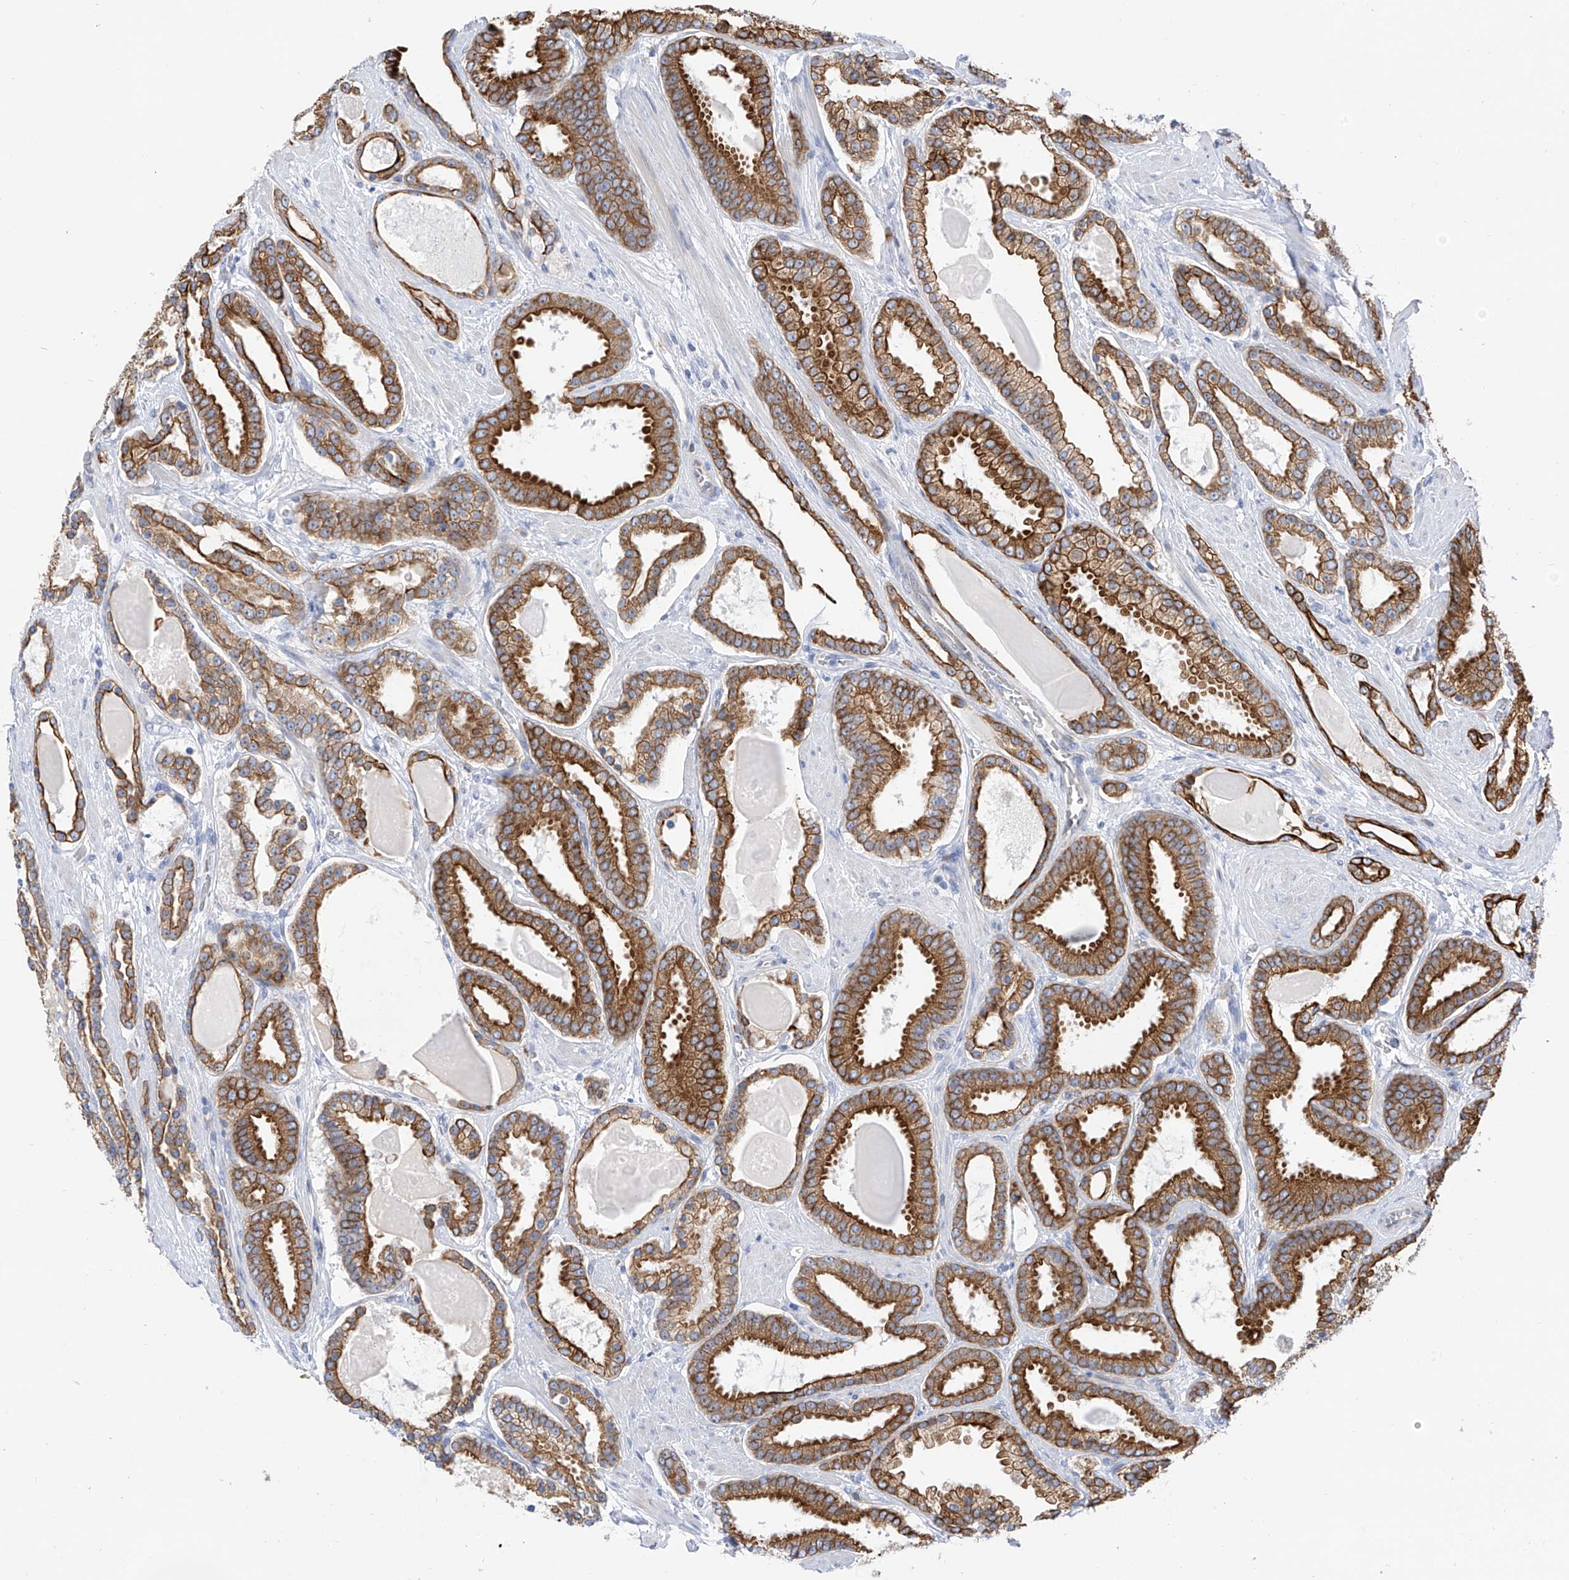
{"staining": {"intensity": "moderate", "quantity": ">75%", "location": "cytoplasmic/membranous"}, "tissue": "prostate cancer", "cell_type": "Tumor cells", "image_type": "cancer", "snomed": [{"axis": "morphology", "description": "Adenocarcinoma, High grade"}, {"axis": "topography", "description": "Prostate"}], "caption": "High-power microscopy captured an immunohistochemistry image of prostate cancer (adenocarcinoma (high-grade)), revealing moderate cytoplasmic/membranous positivity in about >75% of tumor cells.", "gene": "PIK3C2B", "patient": {"sex": "male", "age": 60}}